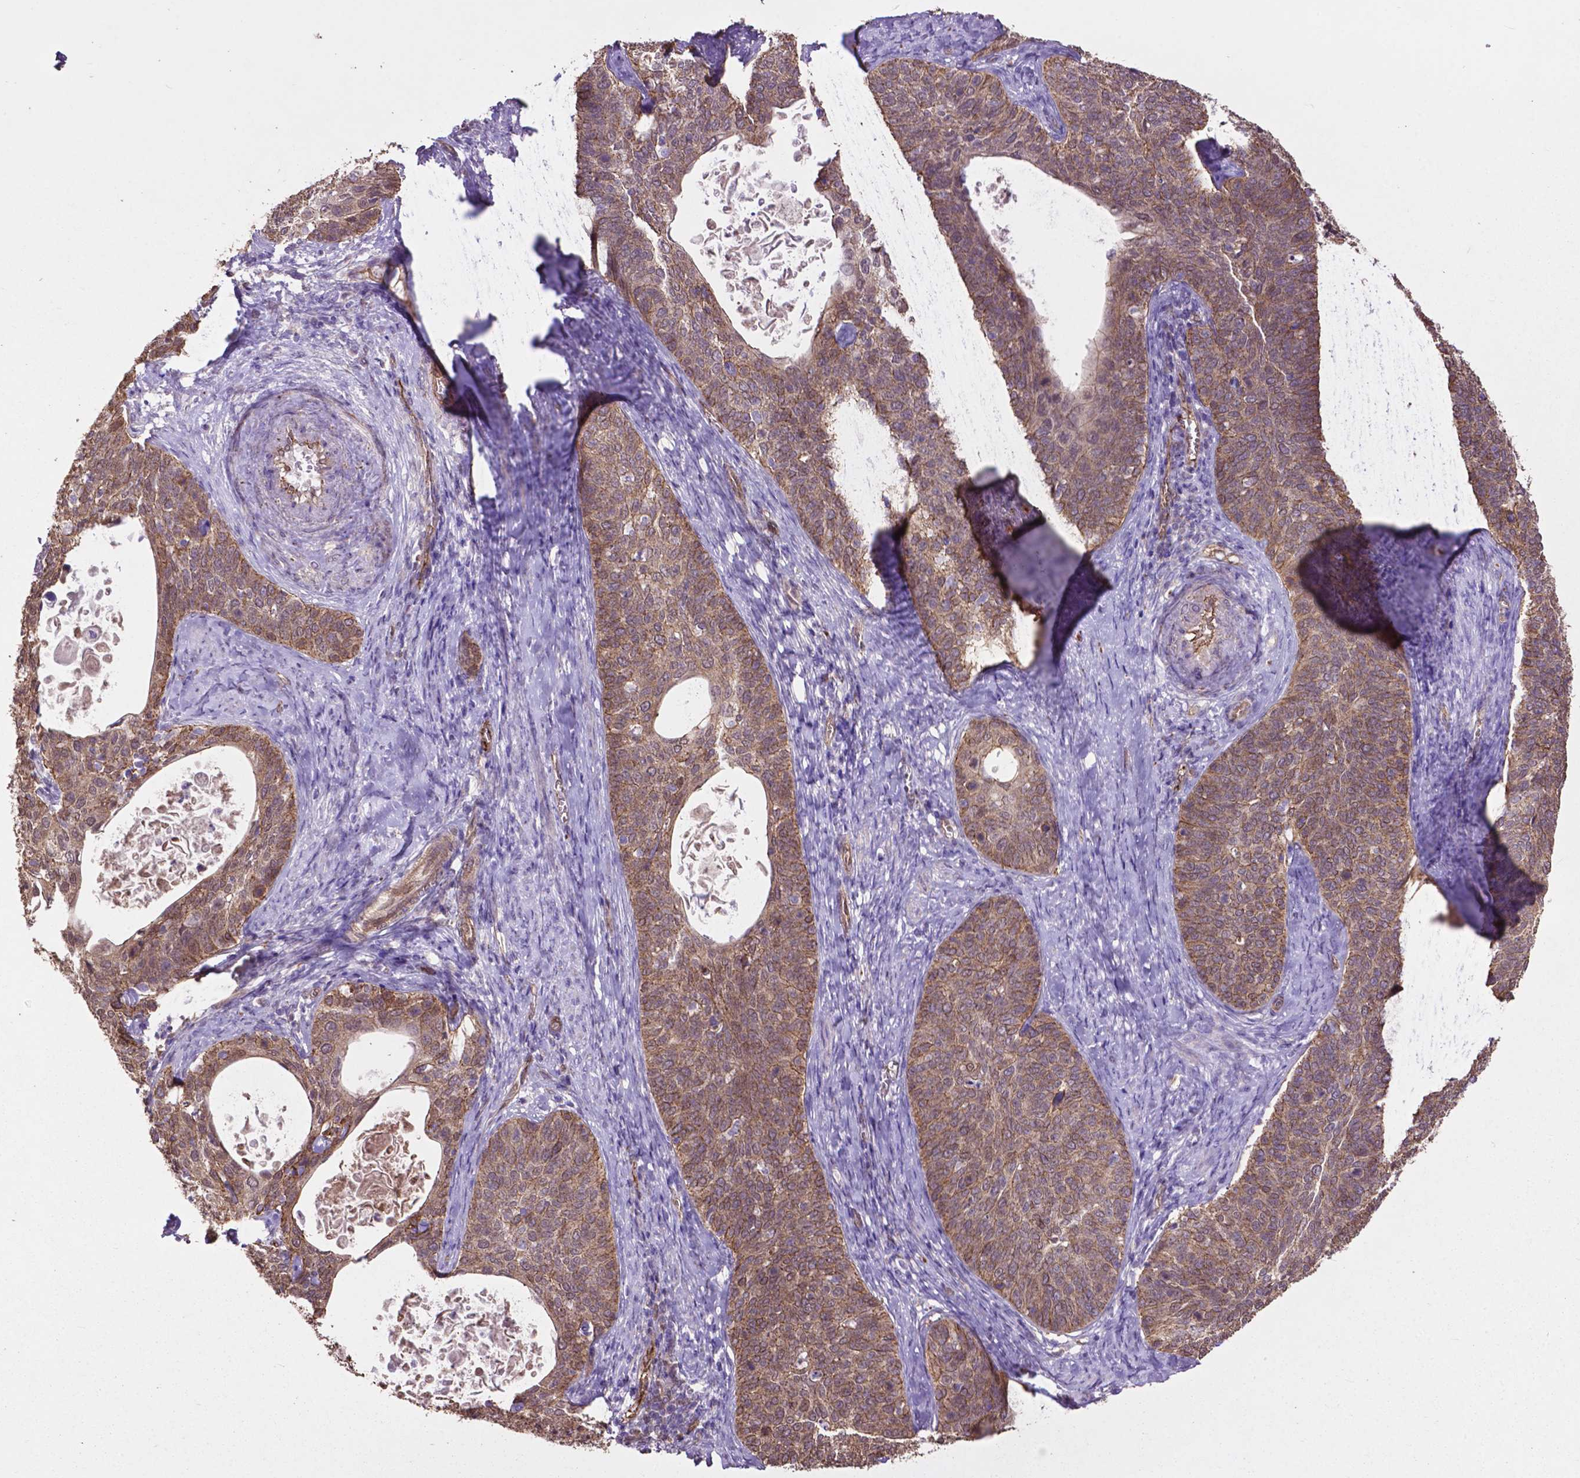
{"staining": {"intensity": "moderate", "quantity": ">75%", "location": "cytoplasmic/membranous"}, "tissue": "cervical cancer", "cell_type": "Tumor cells", "image_type": "cancer", "snomed": [{"axis": "morphology", "description": "Squamous cell carcinoma, NOS"}, {"axis": "topography", "description": "Cervix"}], "caption": "IHC histopathology image of neoplastic tissue: human cervical cancer stained using immunohistochemistry exhibits medium levels of moderate protein expression localized specifically in the cytoplasmic/membranous of tumor cells, appearing as a cytoplasmic/membranous brown color.", "gene": "PDLIM1", "patient": {"sex": "female", "age": 69}}